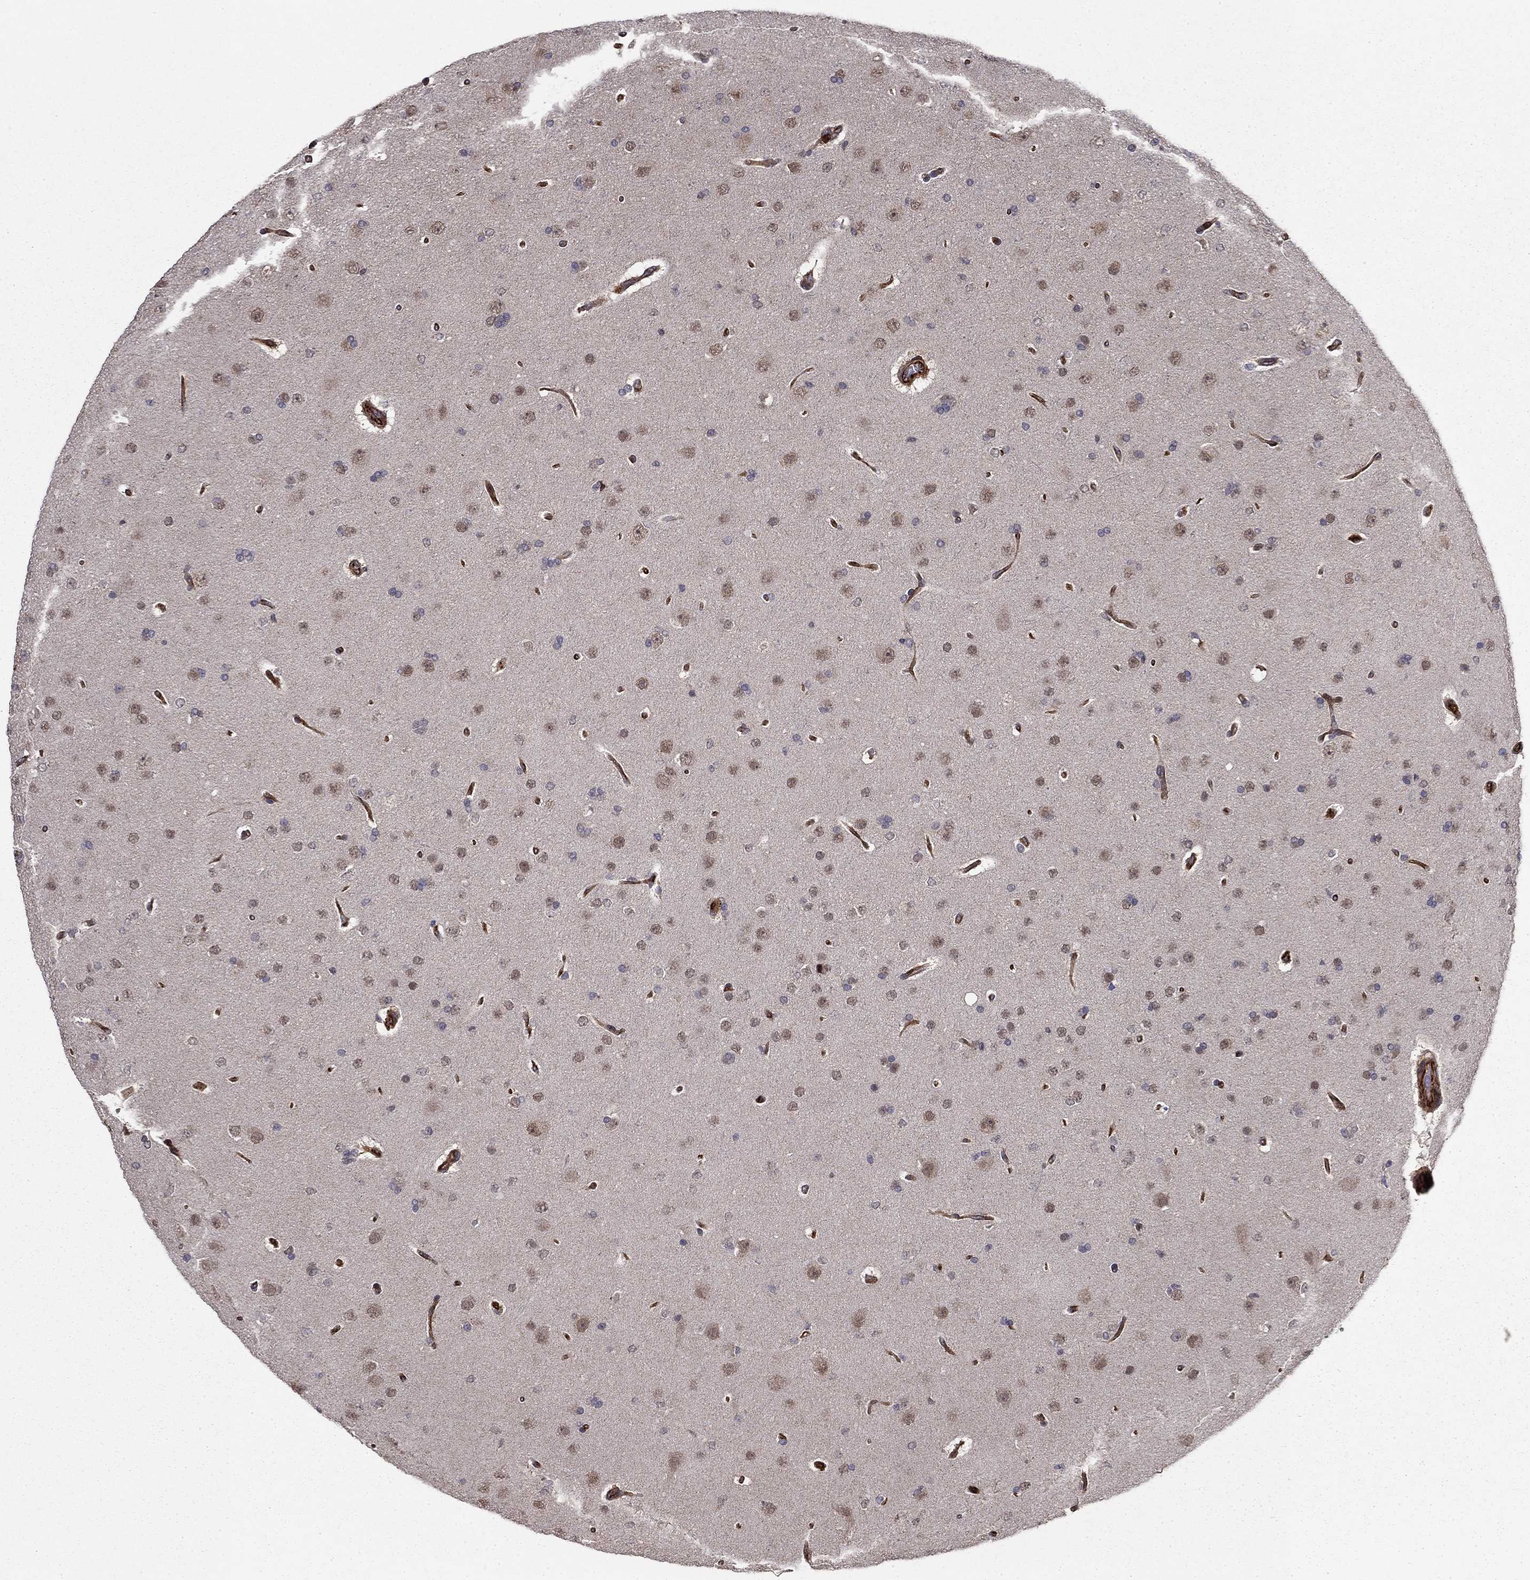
{"staining": {"intensity": "weak", "quantity": "<25%", "location": "nuclear"}, "tissue": "glioma", "cell_type": "Tumor cells", "image_type": "cancer", "snomed": [{"axis": "morphology", "description": "Glioma, malignant, NOS"}, {"axis": "topography", "description": "Cerebral cortex"}], "caption": "The immunohistochemistry photomicrograph has no significant positivity in tumor cells of glioma tissue.", "gene": "ADM", "patient": {"sex": "male", "age": 58}}